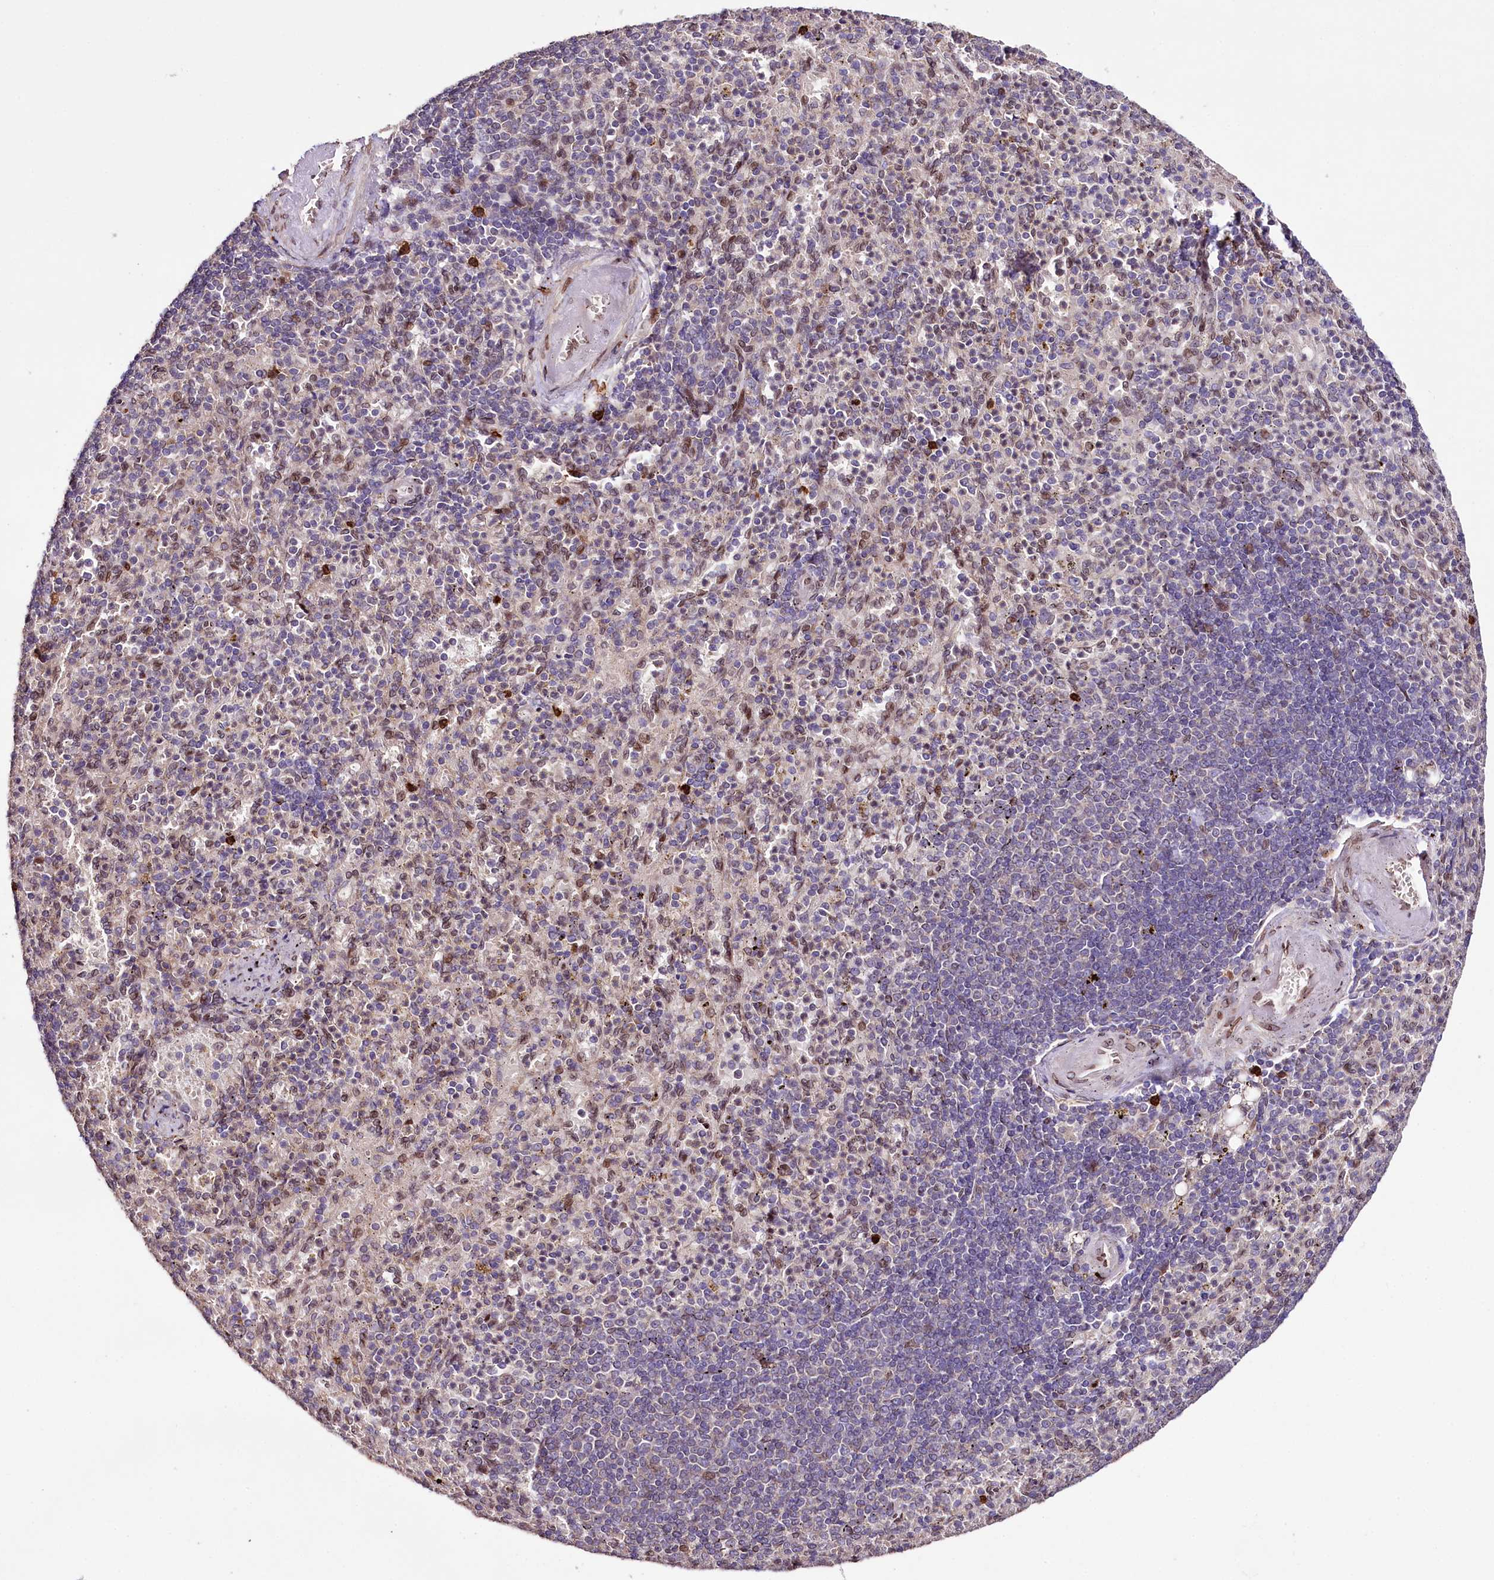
{"staining": {"intensity": "strong", "quantity": "<25%", "location": "nuclear"}, "tissue": "spleen", "cell_type": "Cells in red pulp", "image_type": "normal", "snomed": [{"axis": "morphology", "description": "Normal tissue, NOS"}, {"axis": "topography", "description": "Spleen"}], "caption": "DAB (3,3'-diaminobenzidine) immunohistochemical staining of normal spleen exhibits strong nuclear protein positivity in approximately <25% of cells in red pulp. (brown staining indicates protein expression, while blue staining denotes nuclei).", "gene": "ZNF226", "patient": {"sex": "female", "age": 74}}